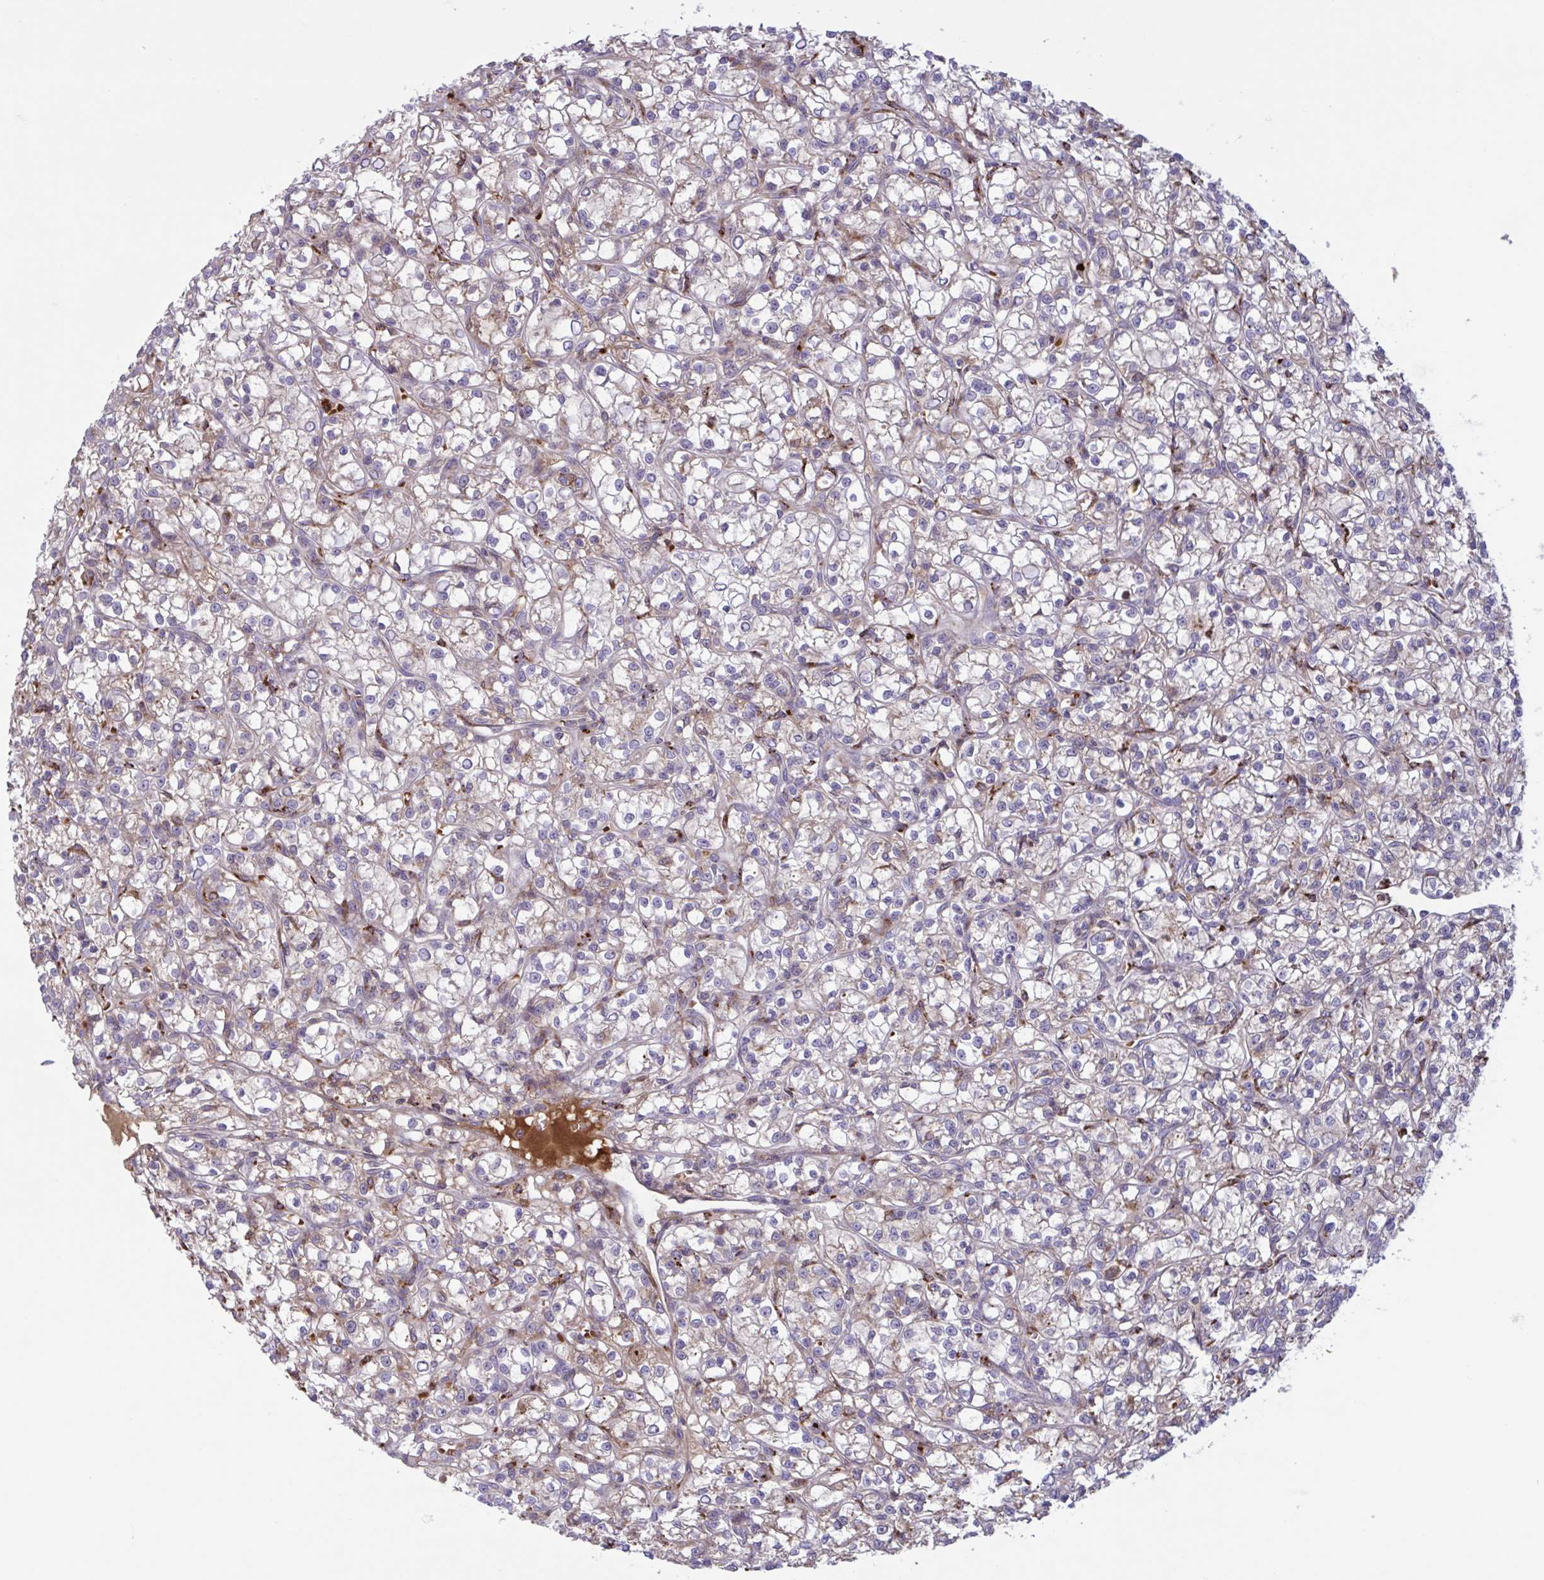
{"staining": {"intensity": "weak", "quantity": "25%-75%", "location": "cytoplasmic/membranous"}, "tissue": "renal cancer", "cell_type": "Tumor cells", "image_type": "cancer", "snomed": [{"axis": "morphology", "description": "Adenocarcinoma, NOS"}, {"axis": "topography", "description": "Kidney"}], "caption": "Human renal cancer stained with a protein marker demonstrates weak staining in tumor cells.", "gene": "IL1R1", "patient": {"sex": "female", "age": 59}}